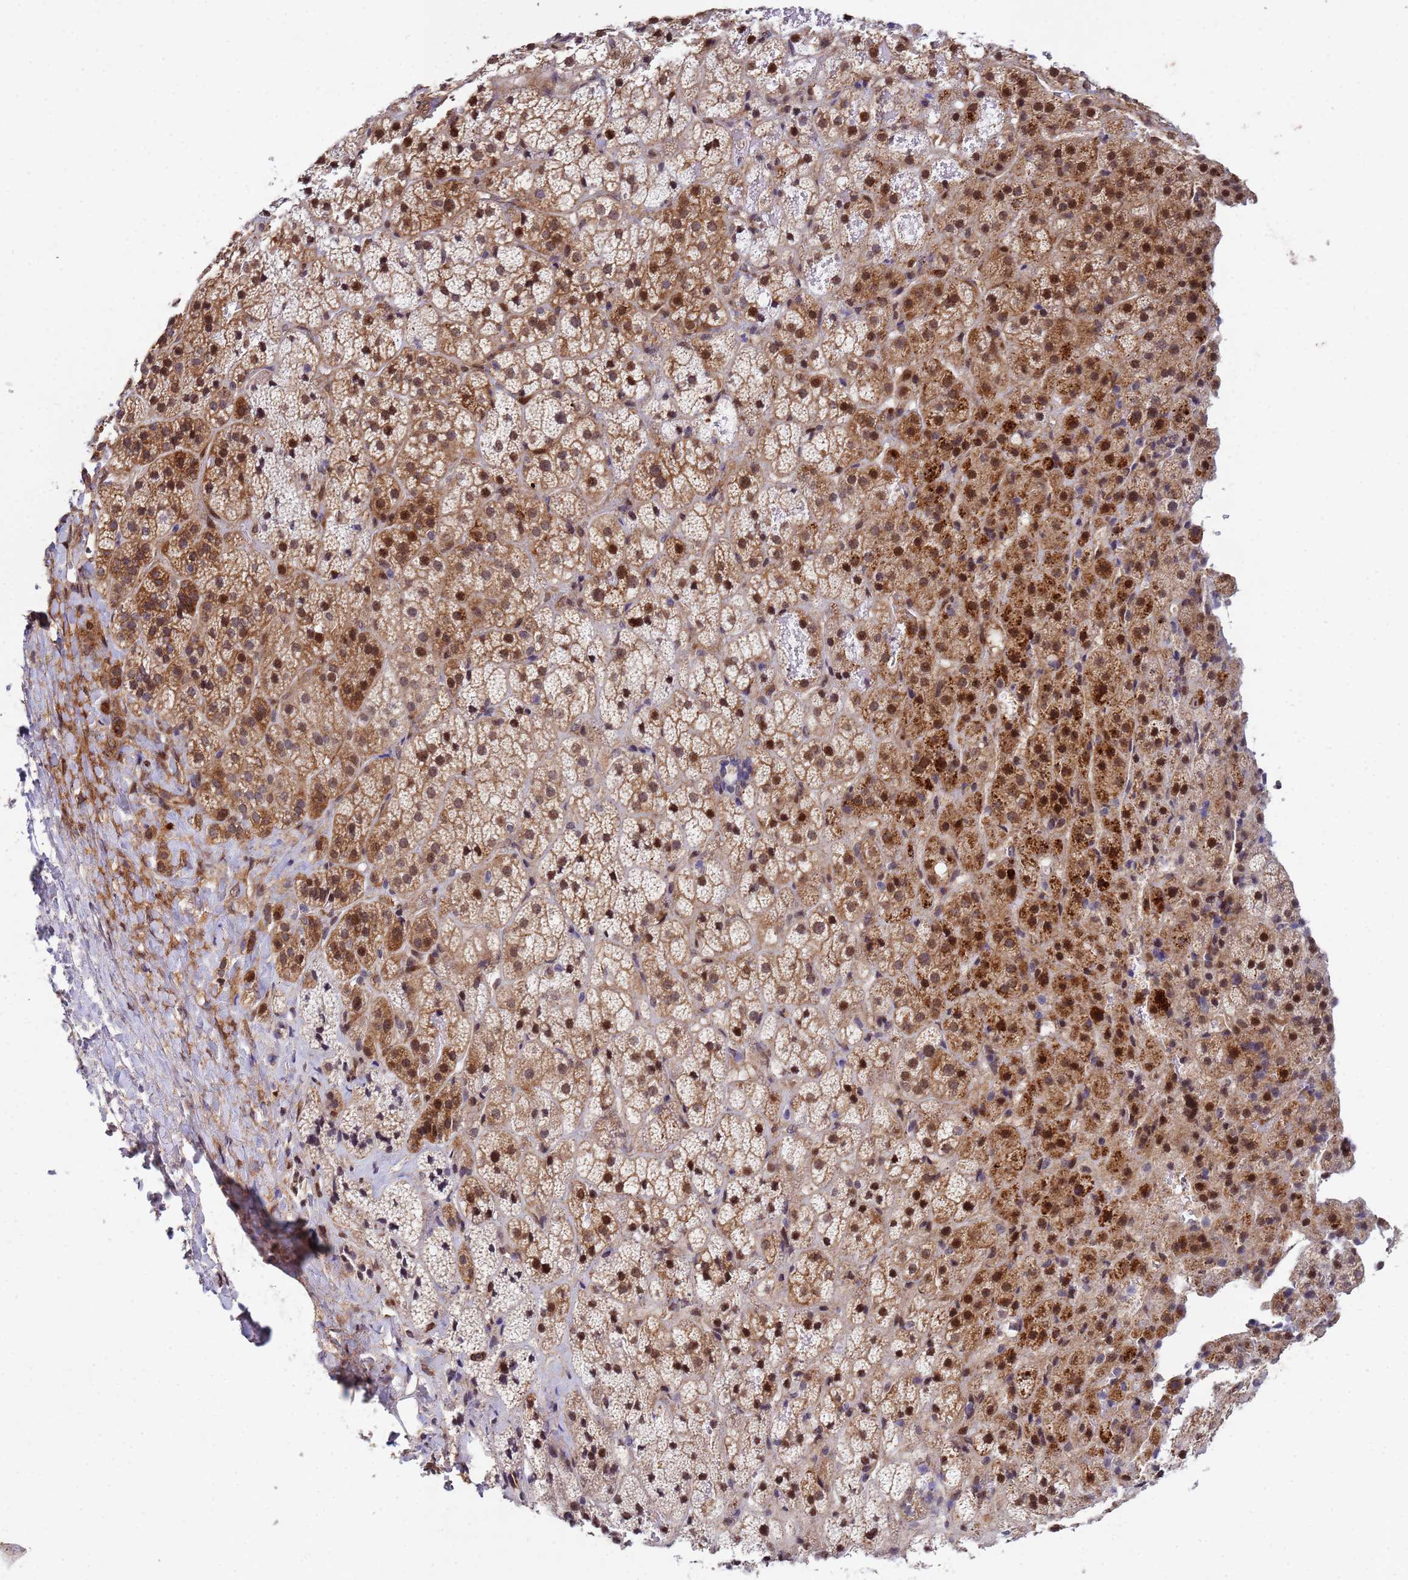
{"staining": {"intensity": "strong", "quantity": "25%-75%", "location": "cytoplasmic/membranous,nuclear"}, "tissue": "adrenal gland", "cell_type": "Glandular cells", "image_type": "normal", "snomed": [{"axis": "morphology", "description": "Normal tissue, NOS"}, {"axis": "topography", "description": "Adrenal gland"}], "caption": "Brown immunohistochemical staining in normal adrenal gland exhibits strong cytoplasmic/membranous,nuclear staining in about 25%-75% of glandular cells. (Brightfield microscopy of DAB IHC at high magnification).", "gene": "TRIP6", "patient": {"sex": "female", "age": 70}}